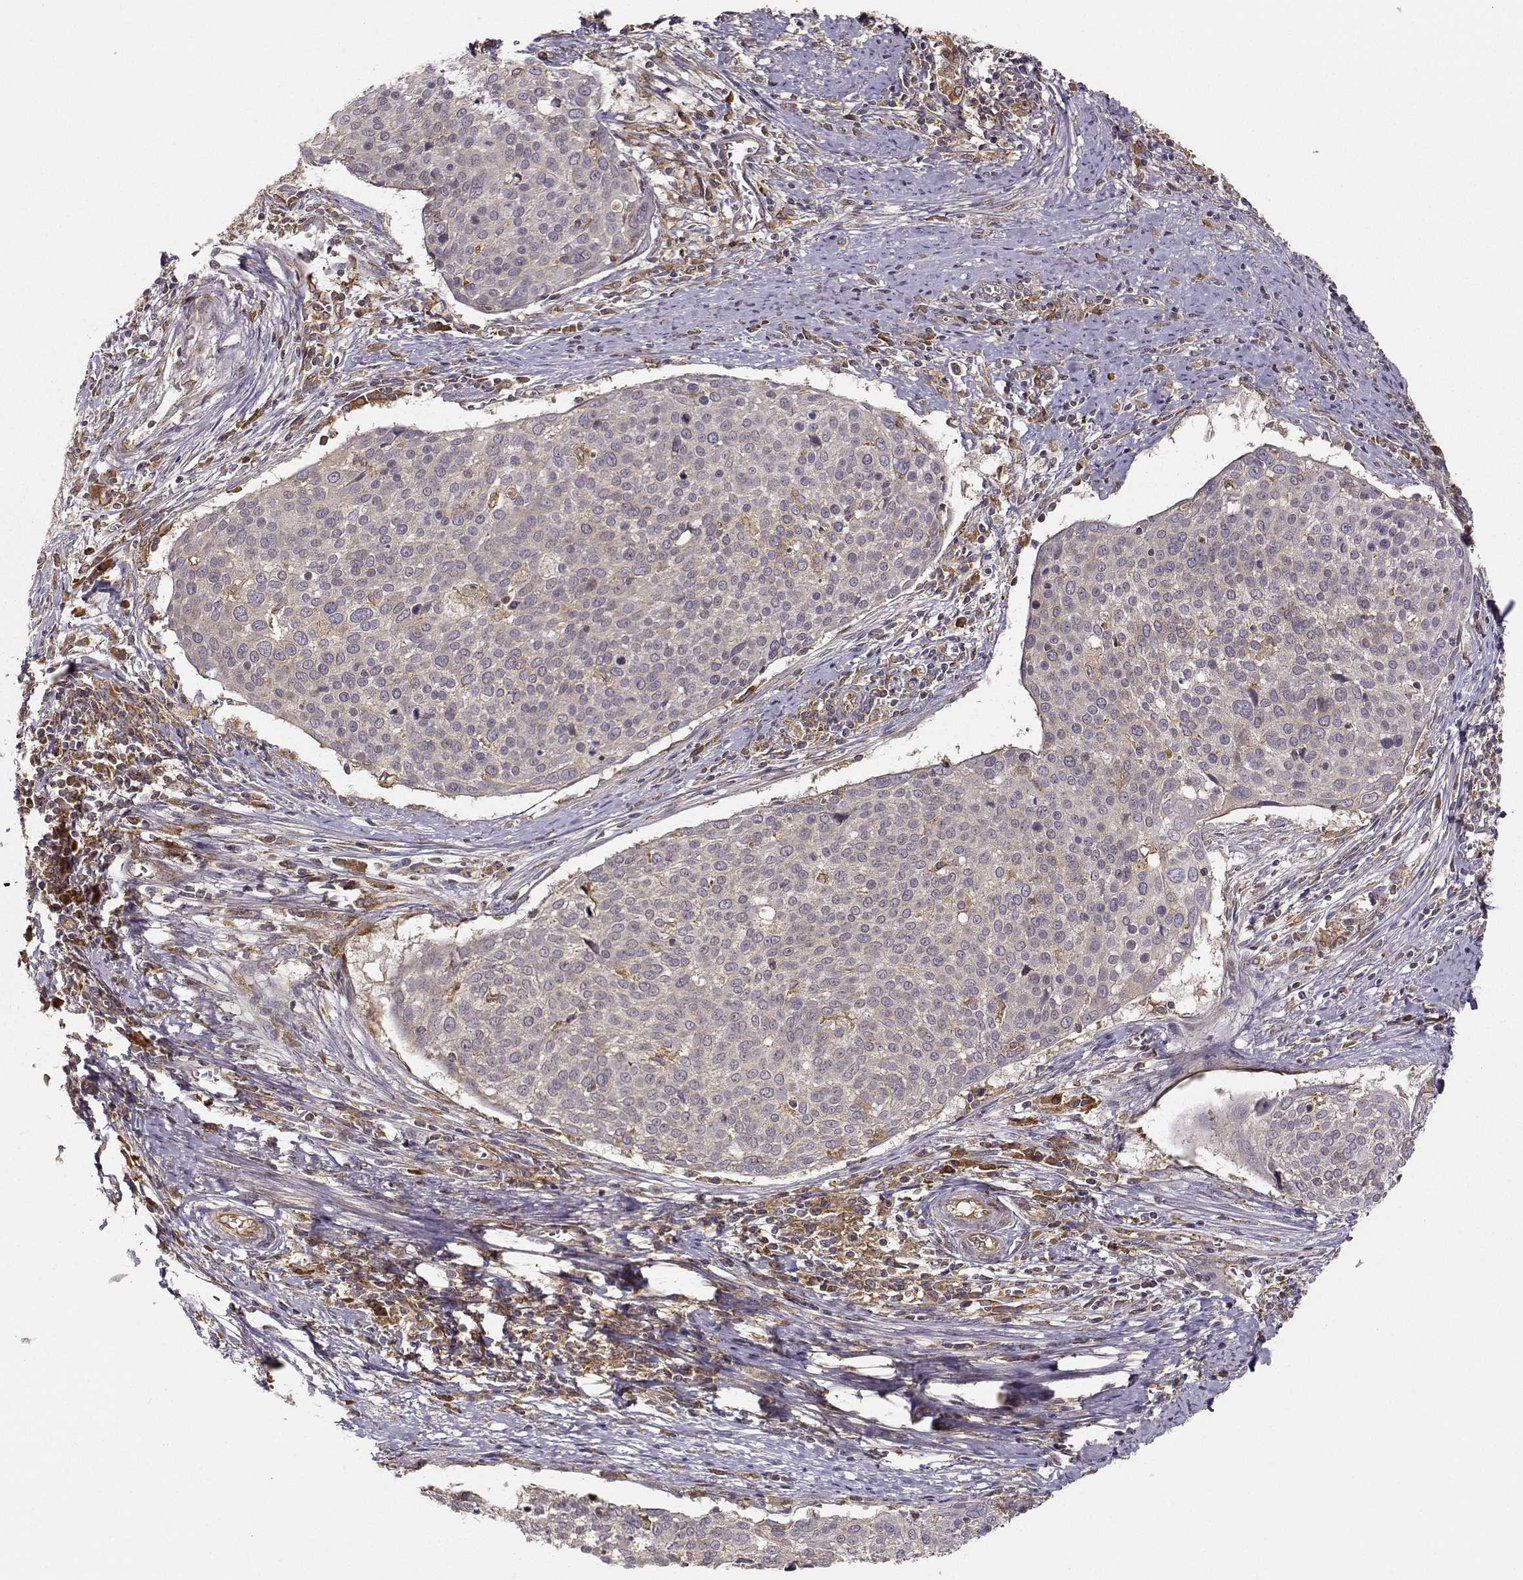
{"staining": {"intensity": "weak", "quantity": ">75%", "location": "cytoplasmic/membranous"}, "tissue": "cervical cancer", "cell_type": "Tumor cells", "image_type": "cancer", "snomed": [{"axis": "morphology", "description": "Squamous cell carcinoma, NOS"}, {"axis": "topography", "description": "Cervix"}], "caption": "The photomicrograph reveals staining of squamous cell carcinoma (cervical), revealing weak cytoplasmic/membranous protein positivity (brown color) within tumor cells.", "gene": "ARHGEF2", "patient": {"sex": "female", "age": 39}}